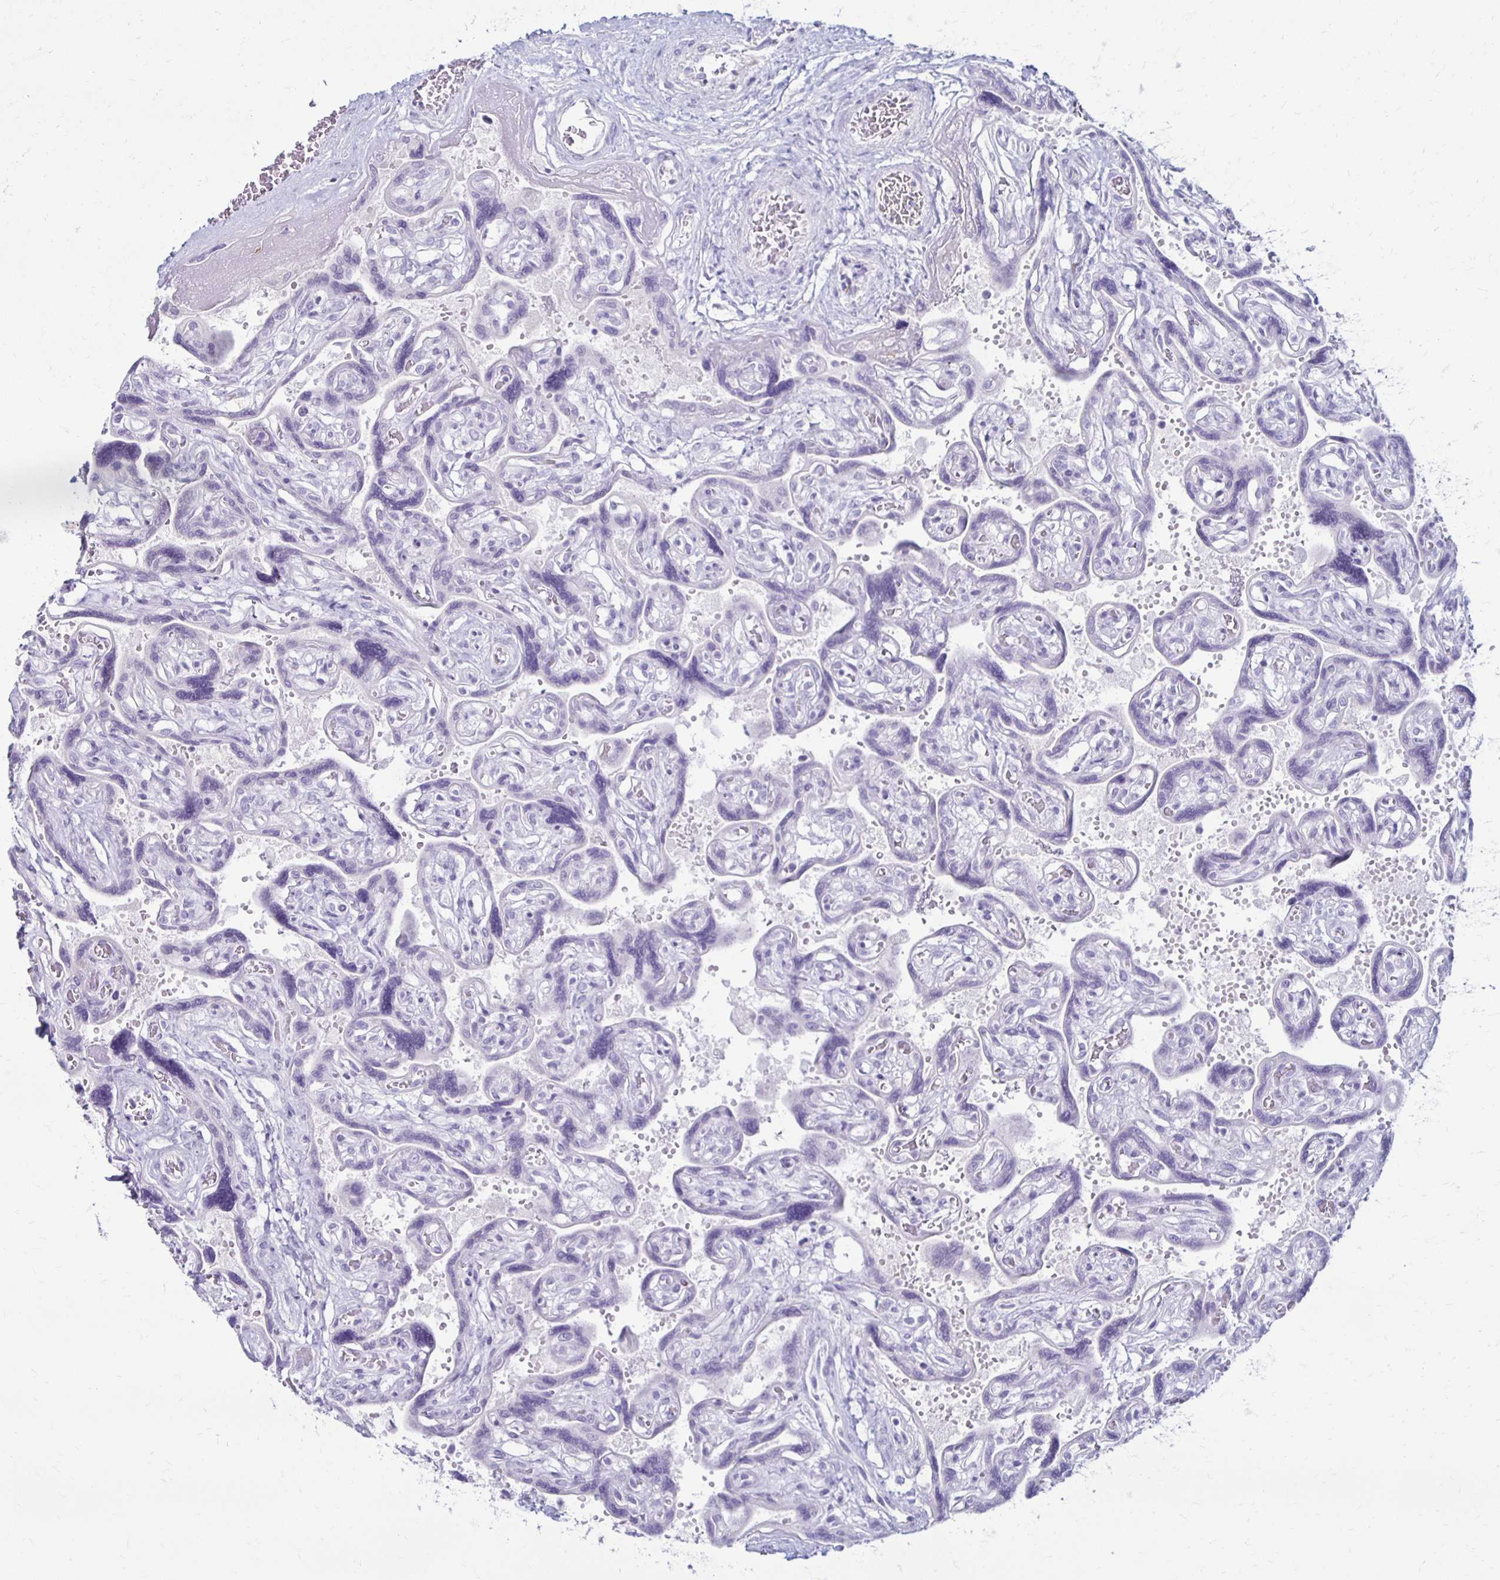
{"staining": {"intensity": "negative", "quantity": "none", "location": "none"}, "tissue": "placenta", "cell_type": "Decidual cells", "image_type": "normal", "snomed": [{"axis": "morphology", "description": "Normal tissue, NOS"}, {"axis": "topography", "description": "Placenta"}], "caption": "DAB immunohistochemical staining of unremarkable placenta shows no significant staining in decidual cells.", "gene": "RYR1", "patient": {"sex": "female", "age": 32}}